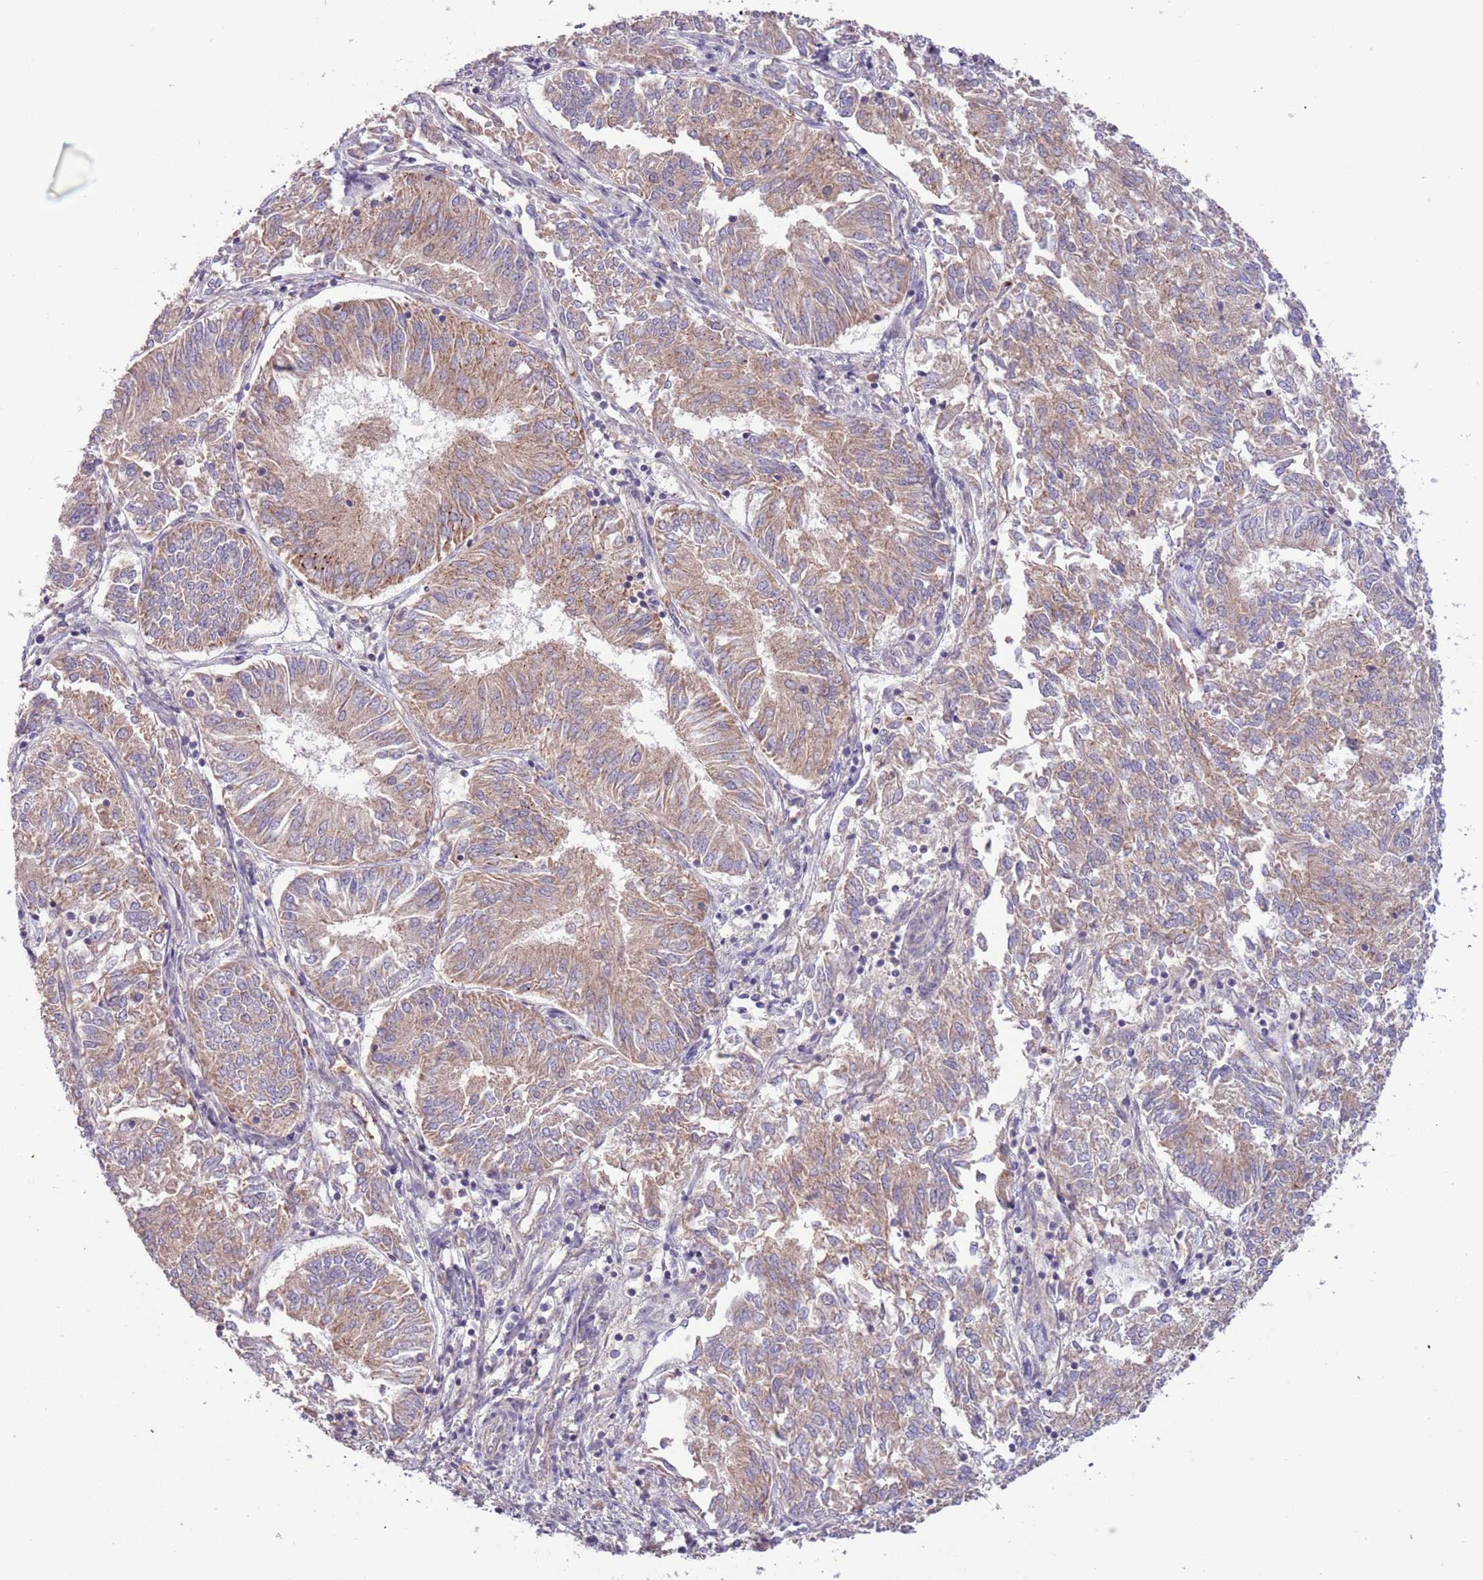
{"staining": {"intensity": "moderate", "quantity": ">75%", "location": "cytoplasmic/membranous"}, "tissue": "endometrial cancer", "cell_type": "Tumor cells", "image_type": "cancer", "snomed": [{"axis": "morphology", "description": "Adenocarcinoma, NOS"}, {"axis": "topography", "description": "Endometrium"}], "caption": "Protein expression analysis of human endometrial adenocarcinoma reveals moderate cytoplasmic/membranous expression in about >75% of tumor cells. The protein of interest is shown in brown color, while the nuclei are stained blue.", "gene": "SHROOM3", "patient": {"sex": "female", "age": 58}}